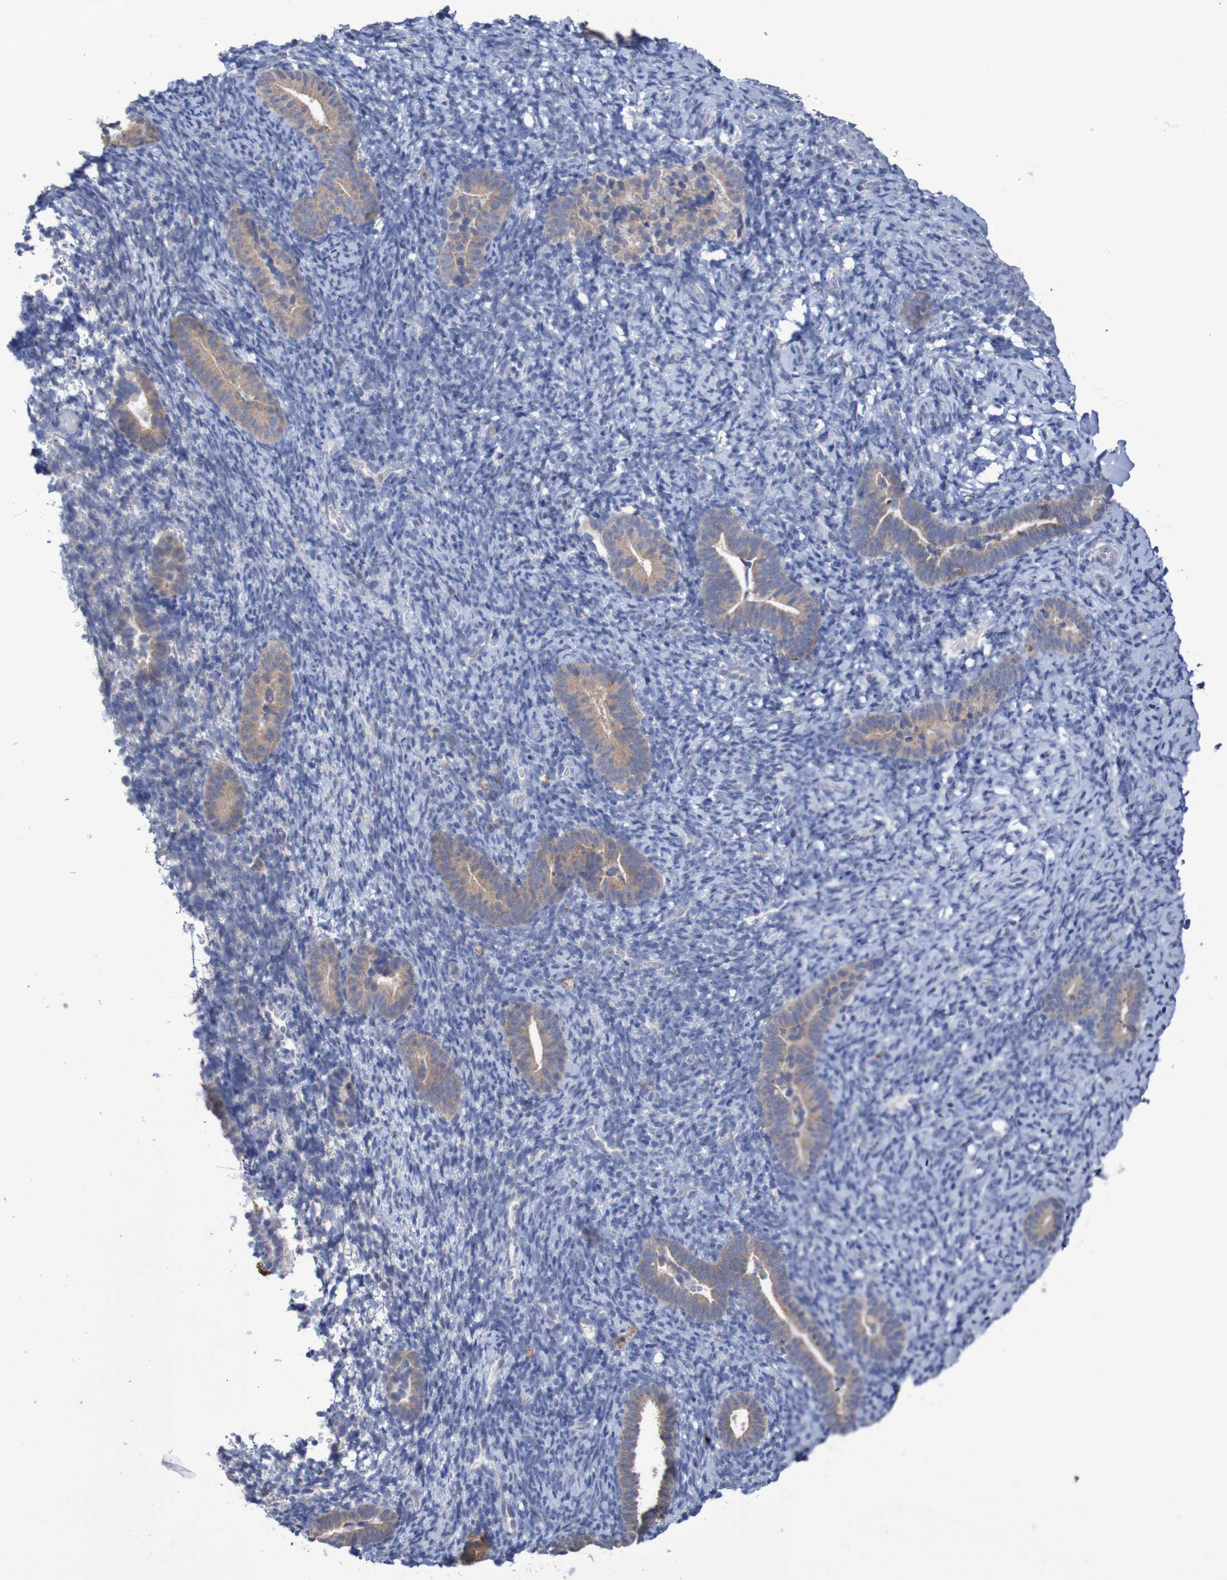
{"staining": {"intensity": "negative", "quantity": "none", "location": "none"}, "tissue": "endometrium", "cell_type": "Cells in endometrial stroma", "image_type": "normal", "snomed": [{"axis": "morphology", "description": "Normal tissue, NOS"}, {"axis": "topography", "description": "Endometrium"}], "caption": "Protein analysis of unremarkable endometrium shows no significant expression in cells in endometrial stroma.", "gene": "C3orf18", "patient": {"sex": "female", "age": 51}}